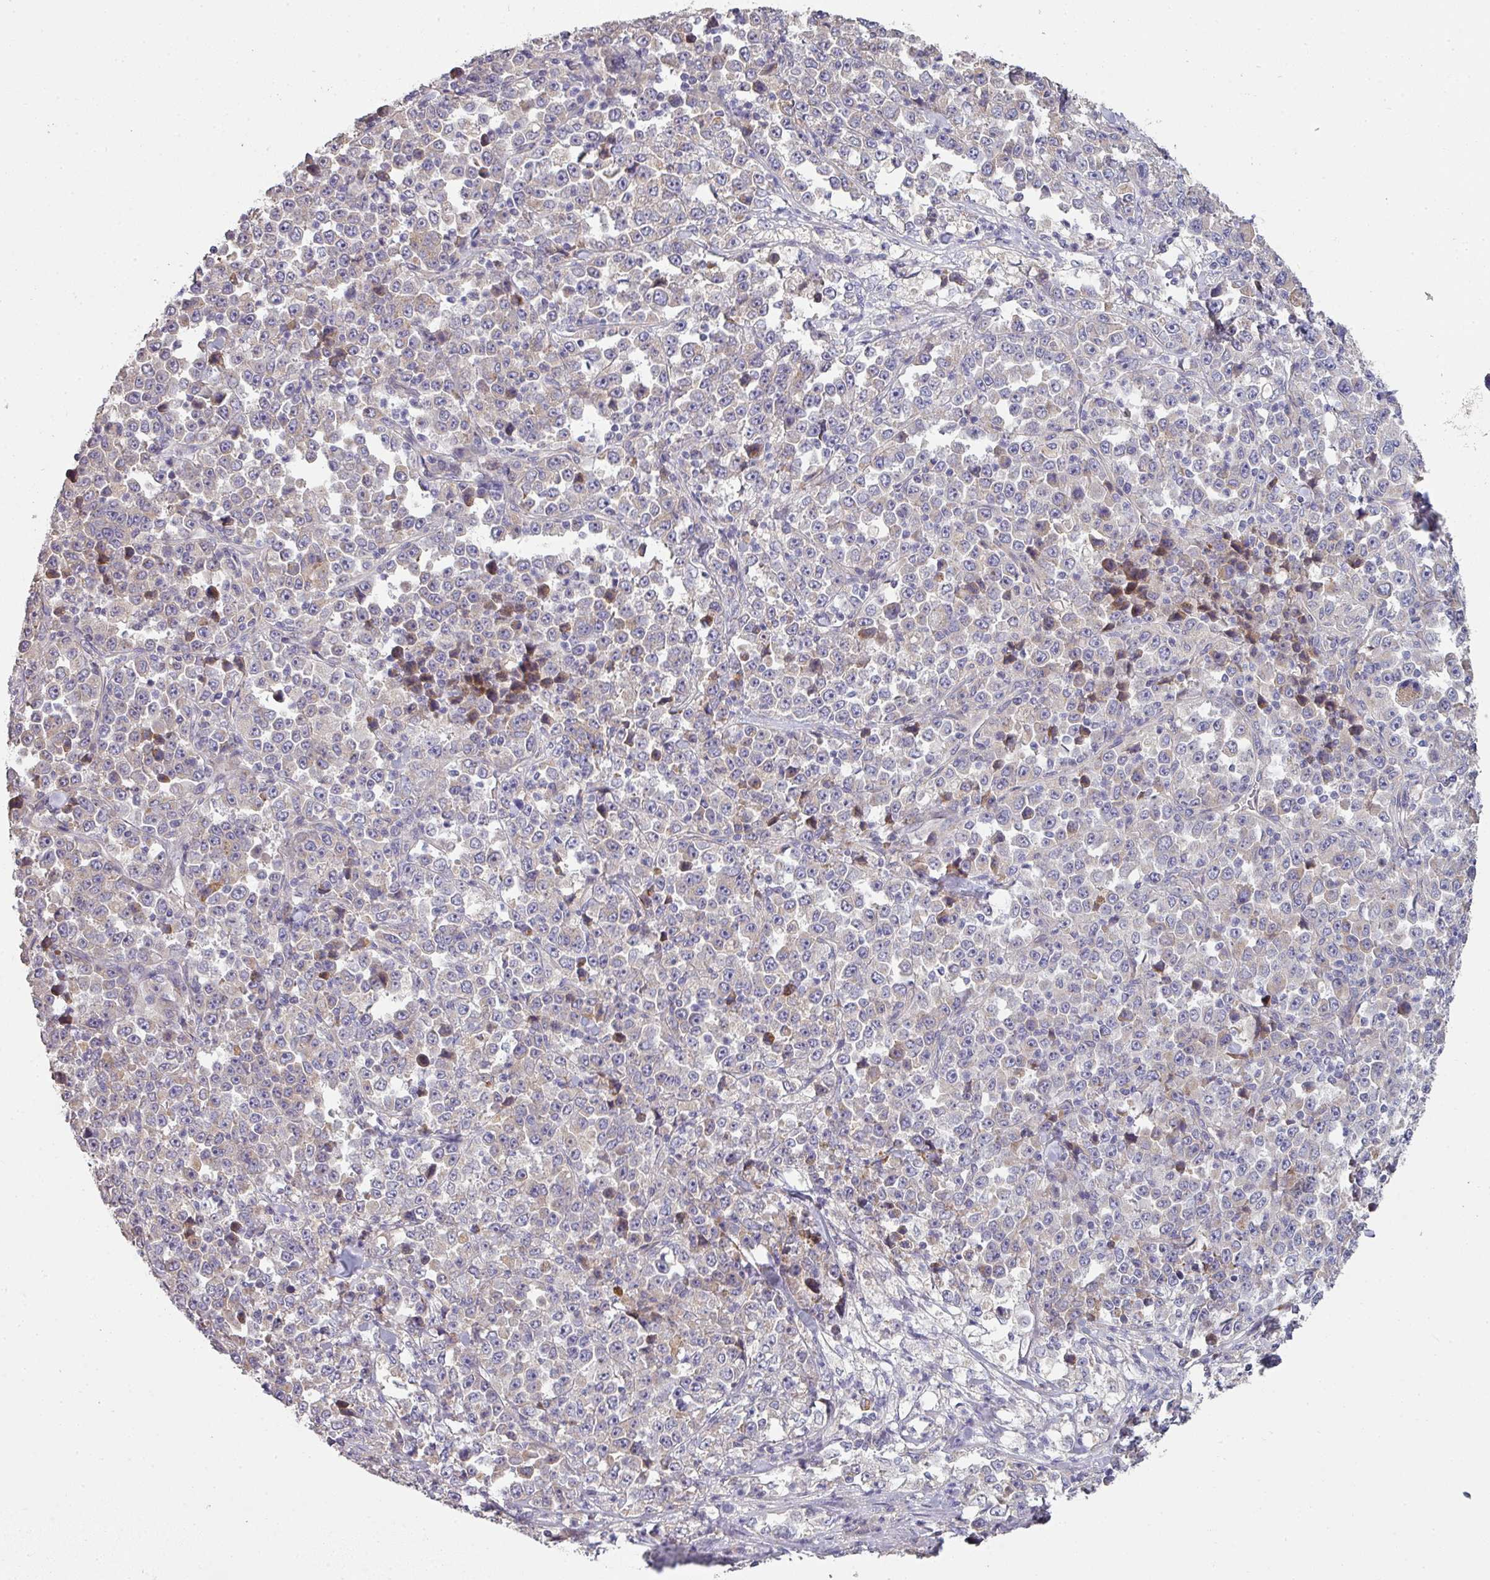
{"staining": {"intensity": "negative", "quantity": "none", "location": "none"}, "tissue": "stomach cancer", "cell_type": "Tumor cells", "image_type": "cancer", "snomed": [{"axis": "morphology", "description": "Normal tissue, NOS"}, {"axis": "morphology", "description": "Adenocarcinoma, NOS"}, {"axis": "topography", "description": "Stomach, upper"}, {"axis": "topography", "description": "Stomach"}], "caption": "Tumor cells are negative for brown protein staining in stomach cancer.", "gene": "PCDH1", "patient": {"sex": "male", "age": 59}}